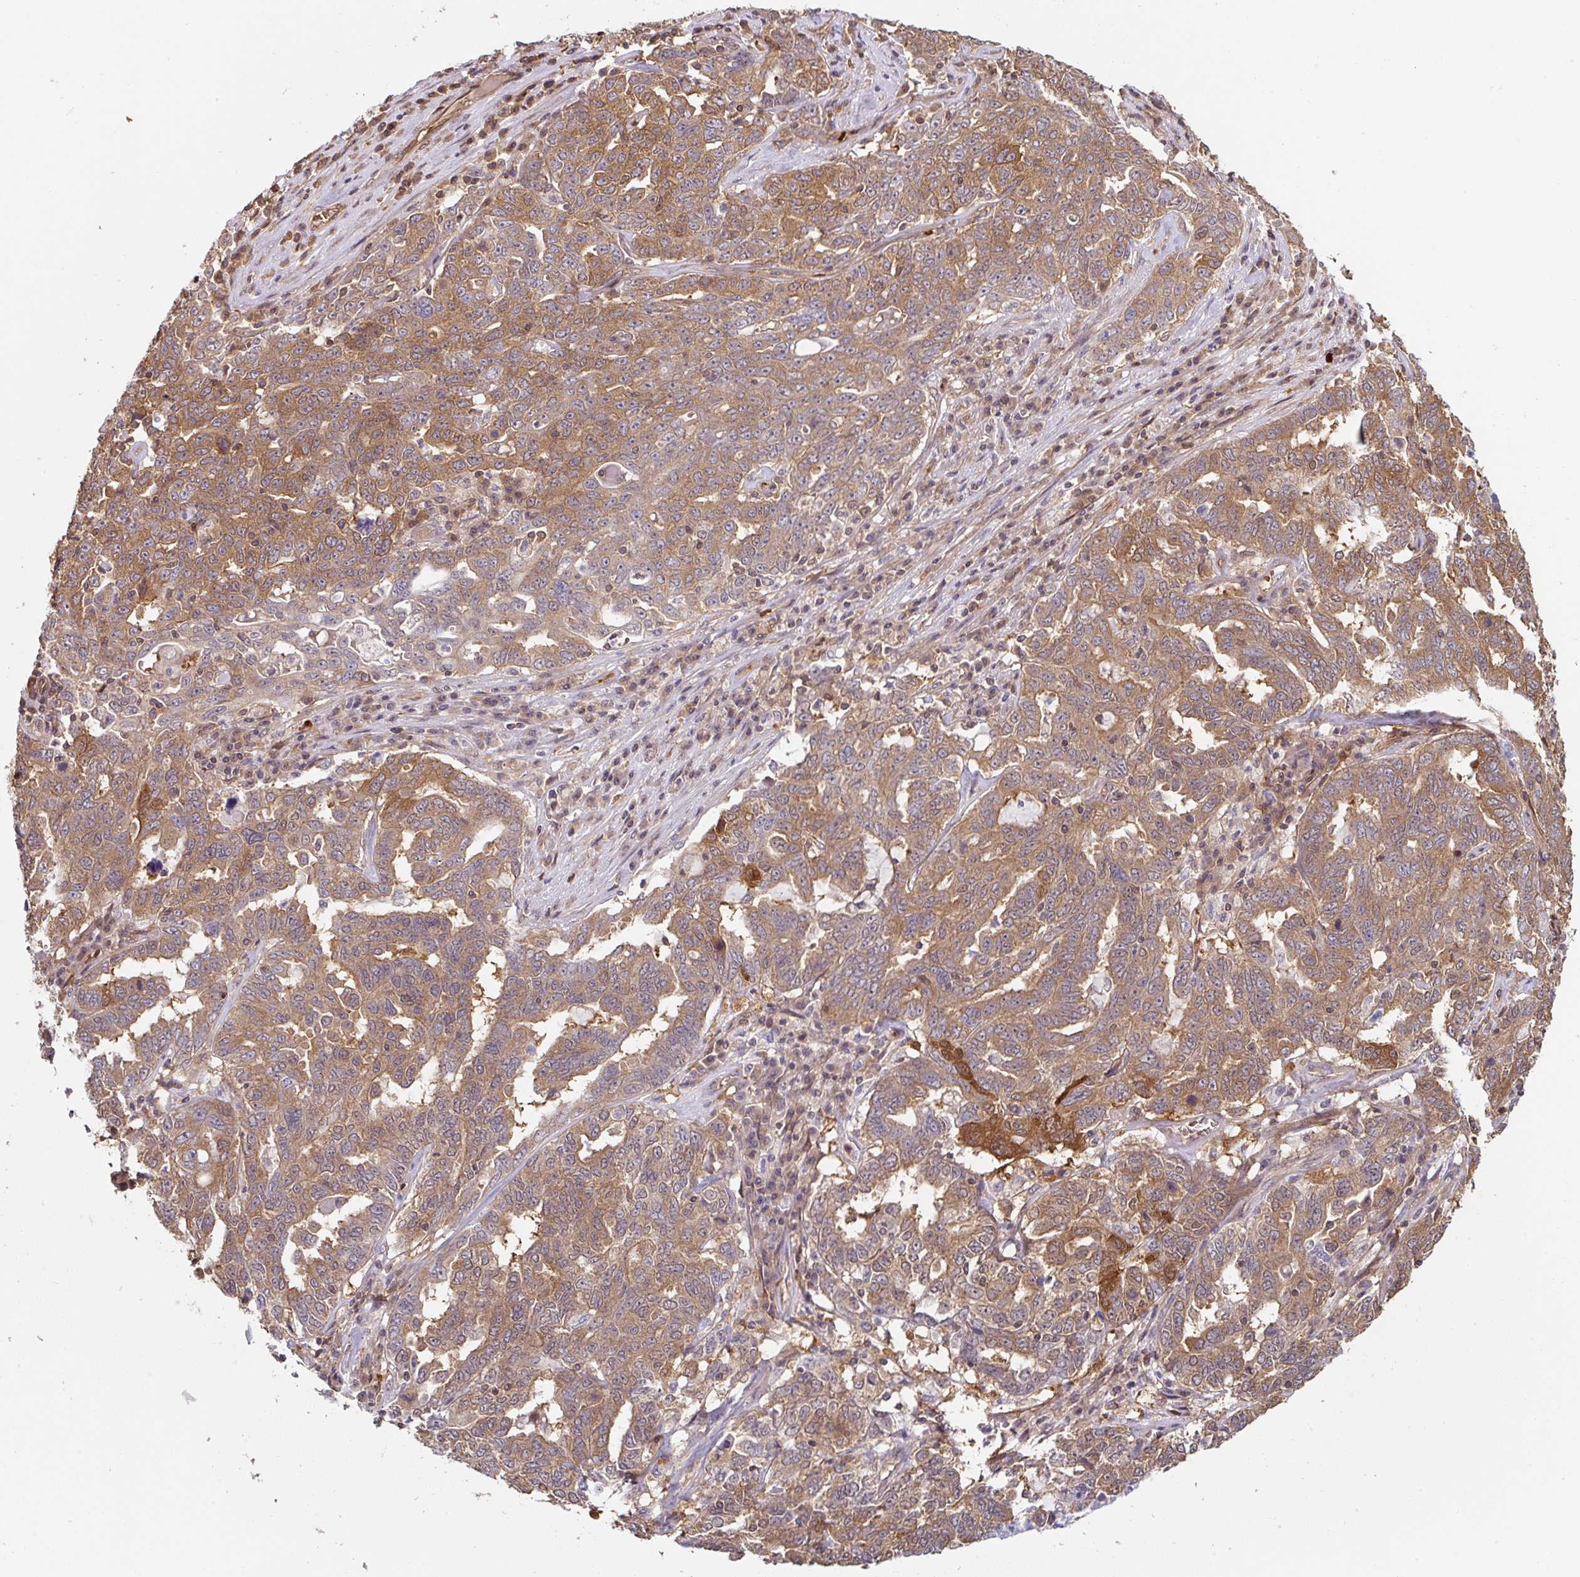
{"staining": {"intensity": "moderate", "quantity": ">75%", "location": "cytoplasmic/membranous"}, "tissue": "ovarian cancer", "cell_type": "Tumor cells", "image_type": "cancer", "snomed": [{"axis": "morphology", "description": "Carcinoma, endometroid"}, {"axis": "topography", "description": "Ovary"}], "caption": "This photomicrograph shows ovarian cancer (endometroid carcinoma) stained with immunohistochemistry to label a protein in brown. The cytoplasmic/membranous of tumor cells show moderate positivity for the protein. Nuclei are counter-stained blue.", "gene": "ST13", "patient": {"sex": "female", "age": 62}}